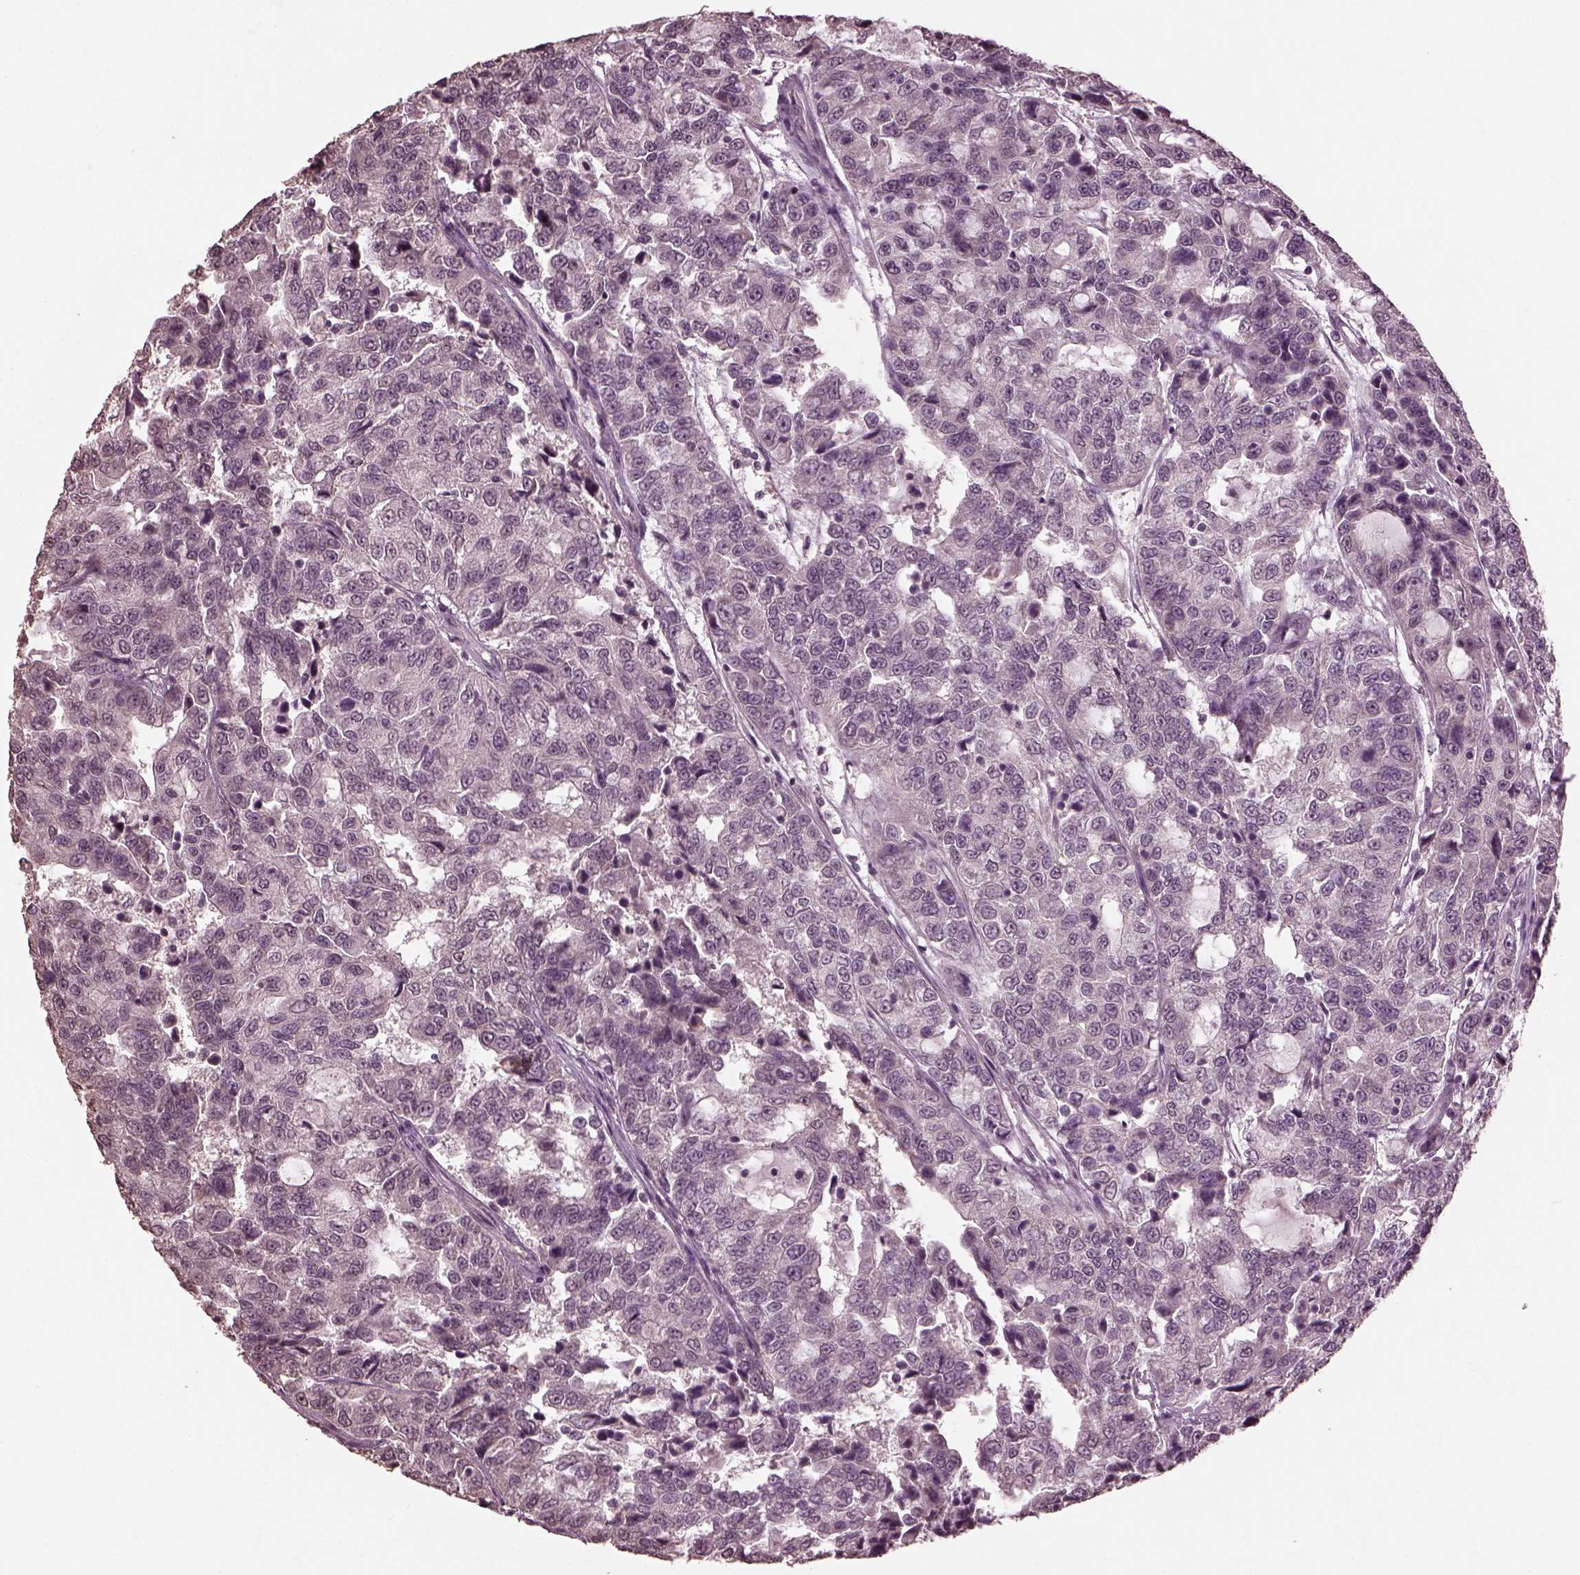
{"staining": {"intensity": "negative", "quantity": "none", "location": "none"}, "tissue": "urothelial cancer", "cell_type": "Tumor cells", "image_type": "cancer", "snomed": [{"axis": "morphology", "description": "Urothelial carcinoma, NOS"}, {"axis": "morphology", "description": "Urothelial carcinoma, High grade"}, {"axis": "topography", "description": "Urinary bladder"}], "caption": "Urothelial cancer was stained to show a protein in brown. There is no significant staining in tumor cells. (Stains: DAB immunohistochemistry with hematoxylin counter stain, Microscopy: brightfield microscopy at high magnification).", "gene": "IL18RAP", "patient": {"sex": "female", "age": 73}}